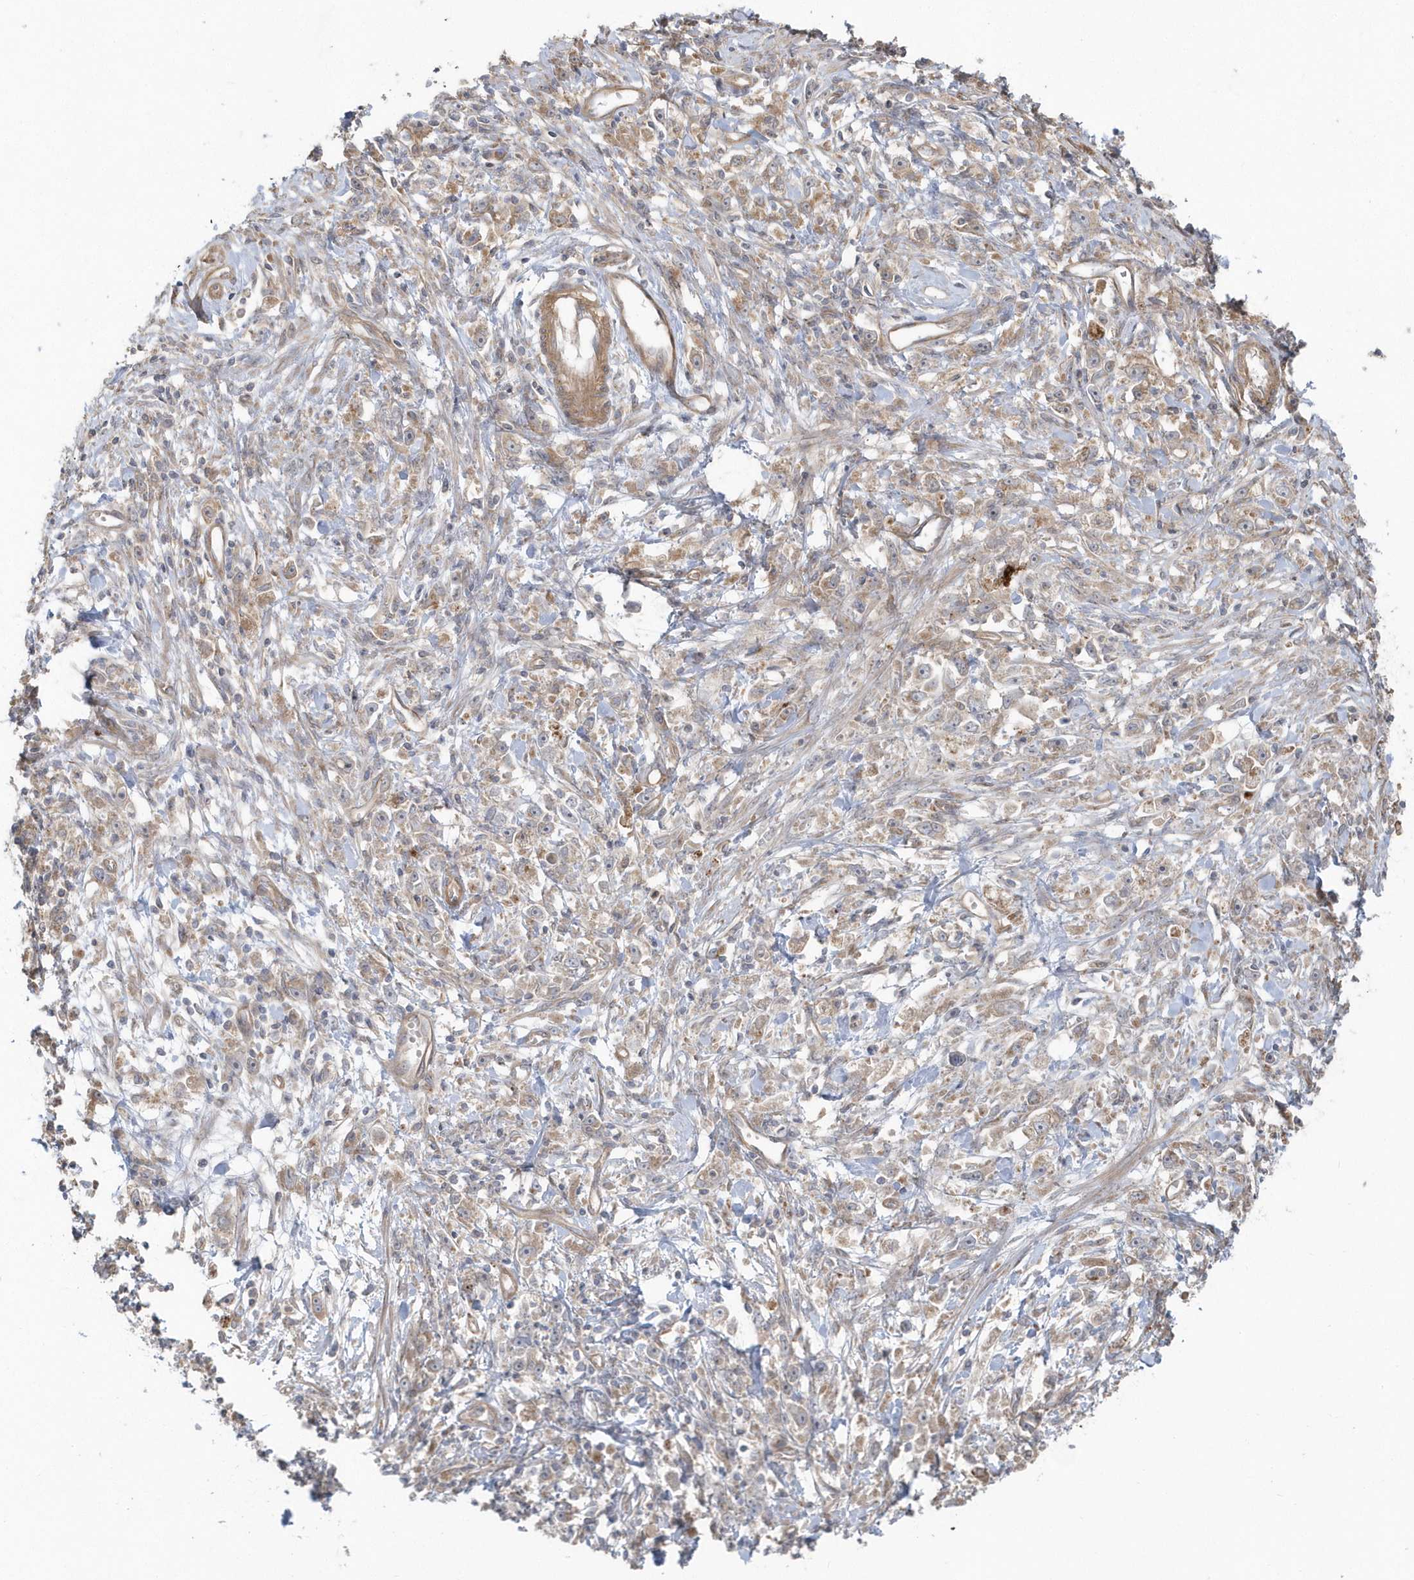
{"staining": {"intensity": "negative", "quantity": "none", "location": "none"}, "tissue": "stomach cancer", "cell_type": "Tumor cells", "image_type": "cancer", "snomed": [{"axis": "morphology", "description": "Adenocarcinoma, NOS"}, {"axis": "topography", "description": "Stomach"}], "caption": "This is an immunohistochemistry (IHC) photomicrograph of human adenocarcinoma (stomach). There is no expression in tumor cells.", "gene": "ACTR1A", "patient": {"sex": "female", "age": 59}}